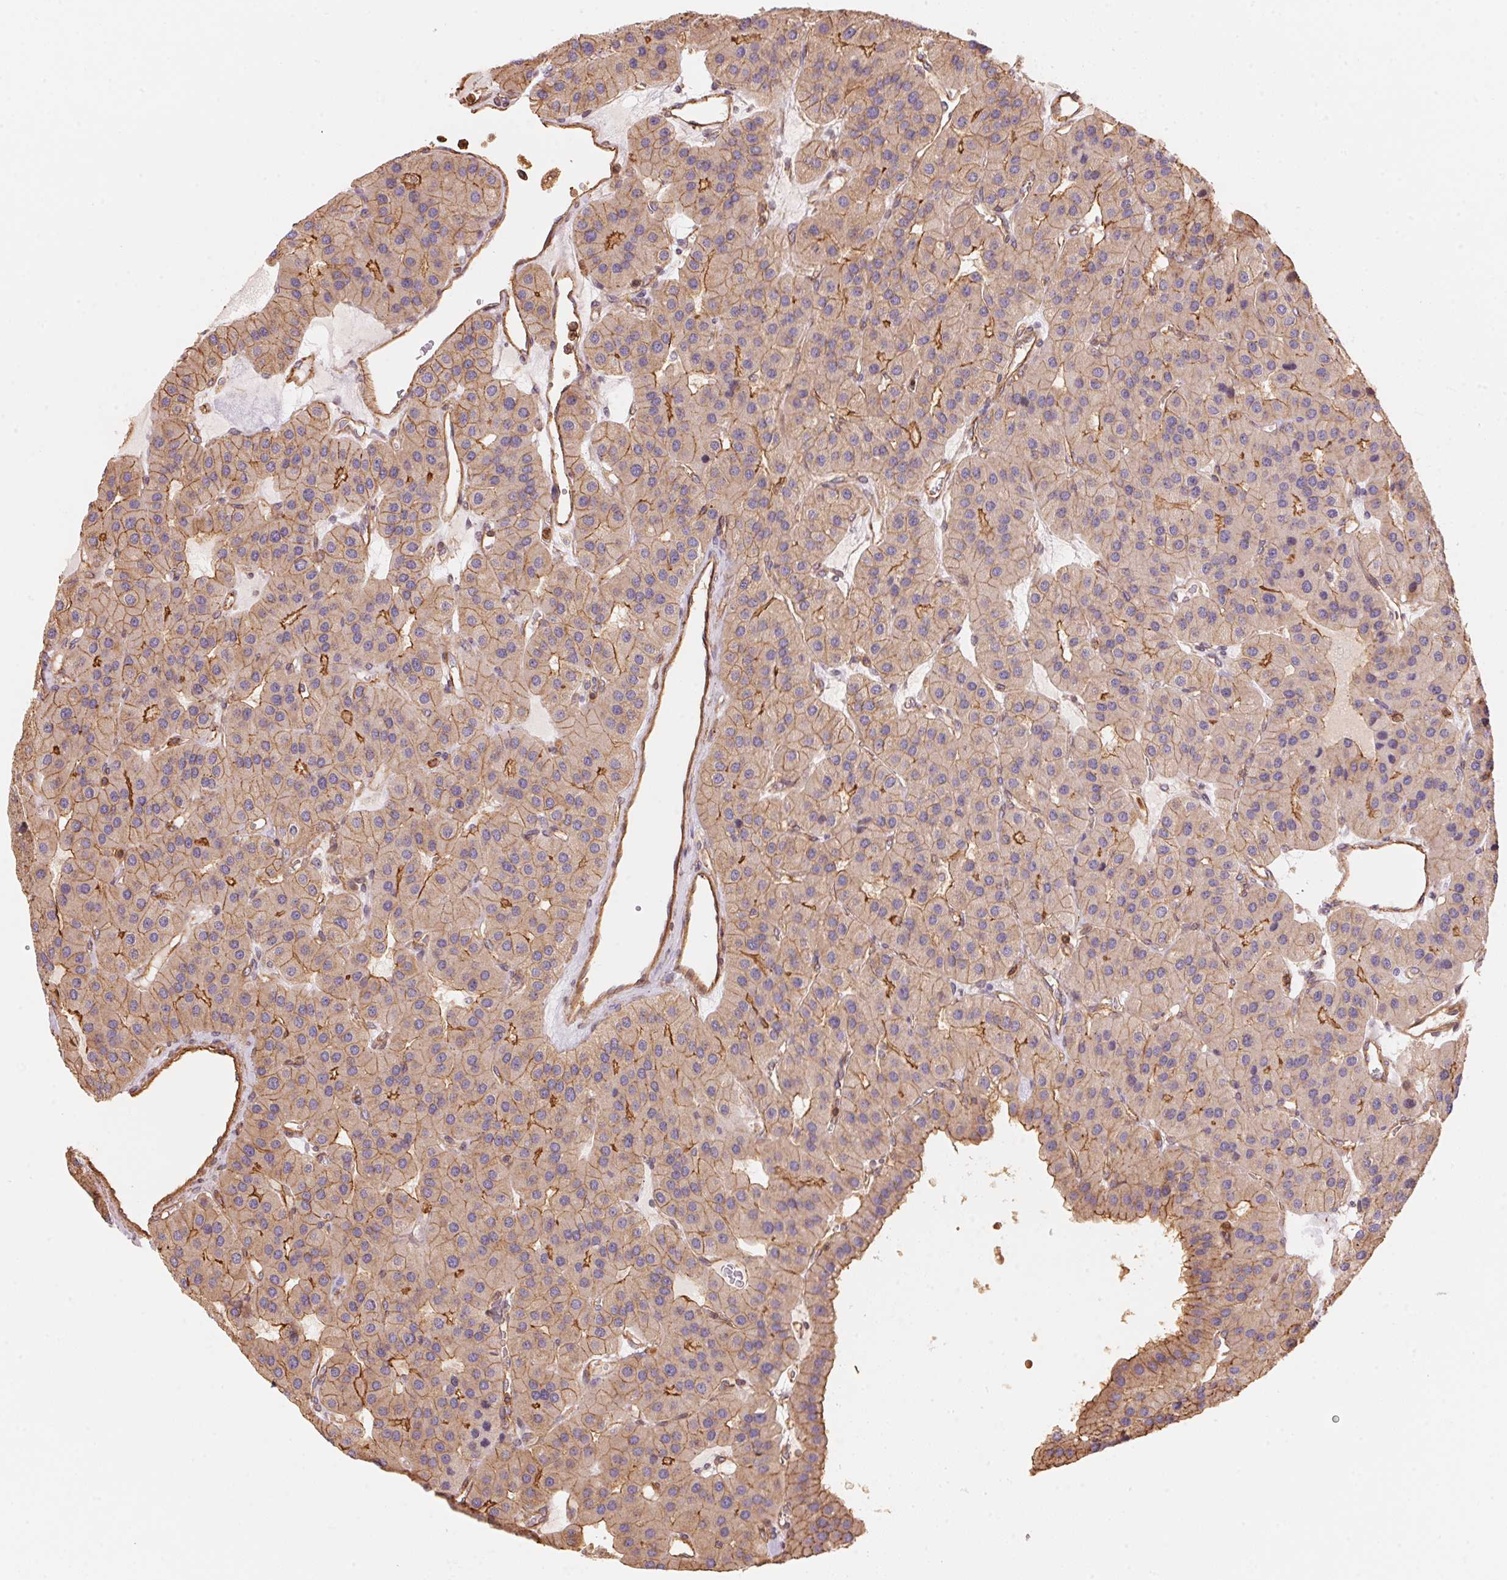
{"staining": {"intensity": "moderate", "quantity": "25%-75%", "location": "cytoplasmic/membranous"}, "tissue": "parathyroid gland", "cell_type": "Glandular cells", "image_type": "normal", "snomed": [{"axis": "morphology", "description": "Normal tissue, NOS"}, {"axis": "morphology", "description": "Adenoma, NOS"}, {"axis": "topography", "description": "Parathyroid gland"}], "caption": "Immunohistochemical staining of normal human parathyroid gland reveals moderate cytoplasmic/membranous protein staining in about 25%-75% of glandular cells. (DAB (3,3'-diaminobenzidine) IHC, brown staining for protein, blue staining for nuclei).", "gene": "FRAS1", "patient": {"sex": "female", "age": 86}}